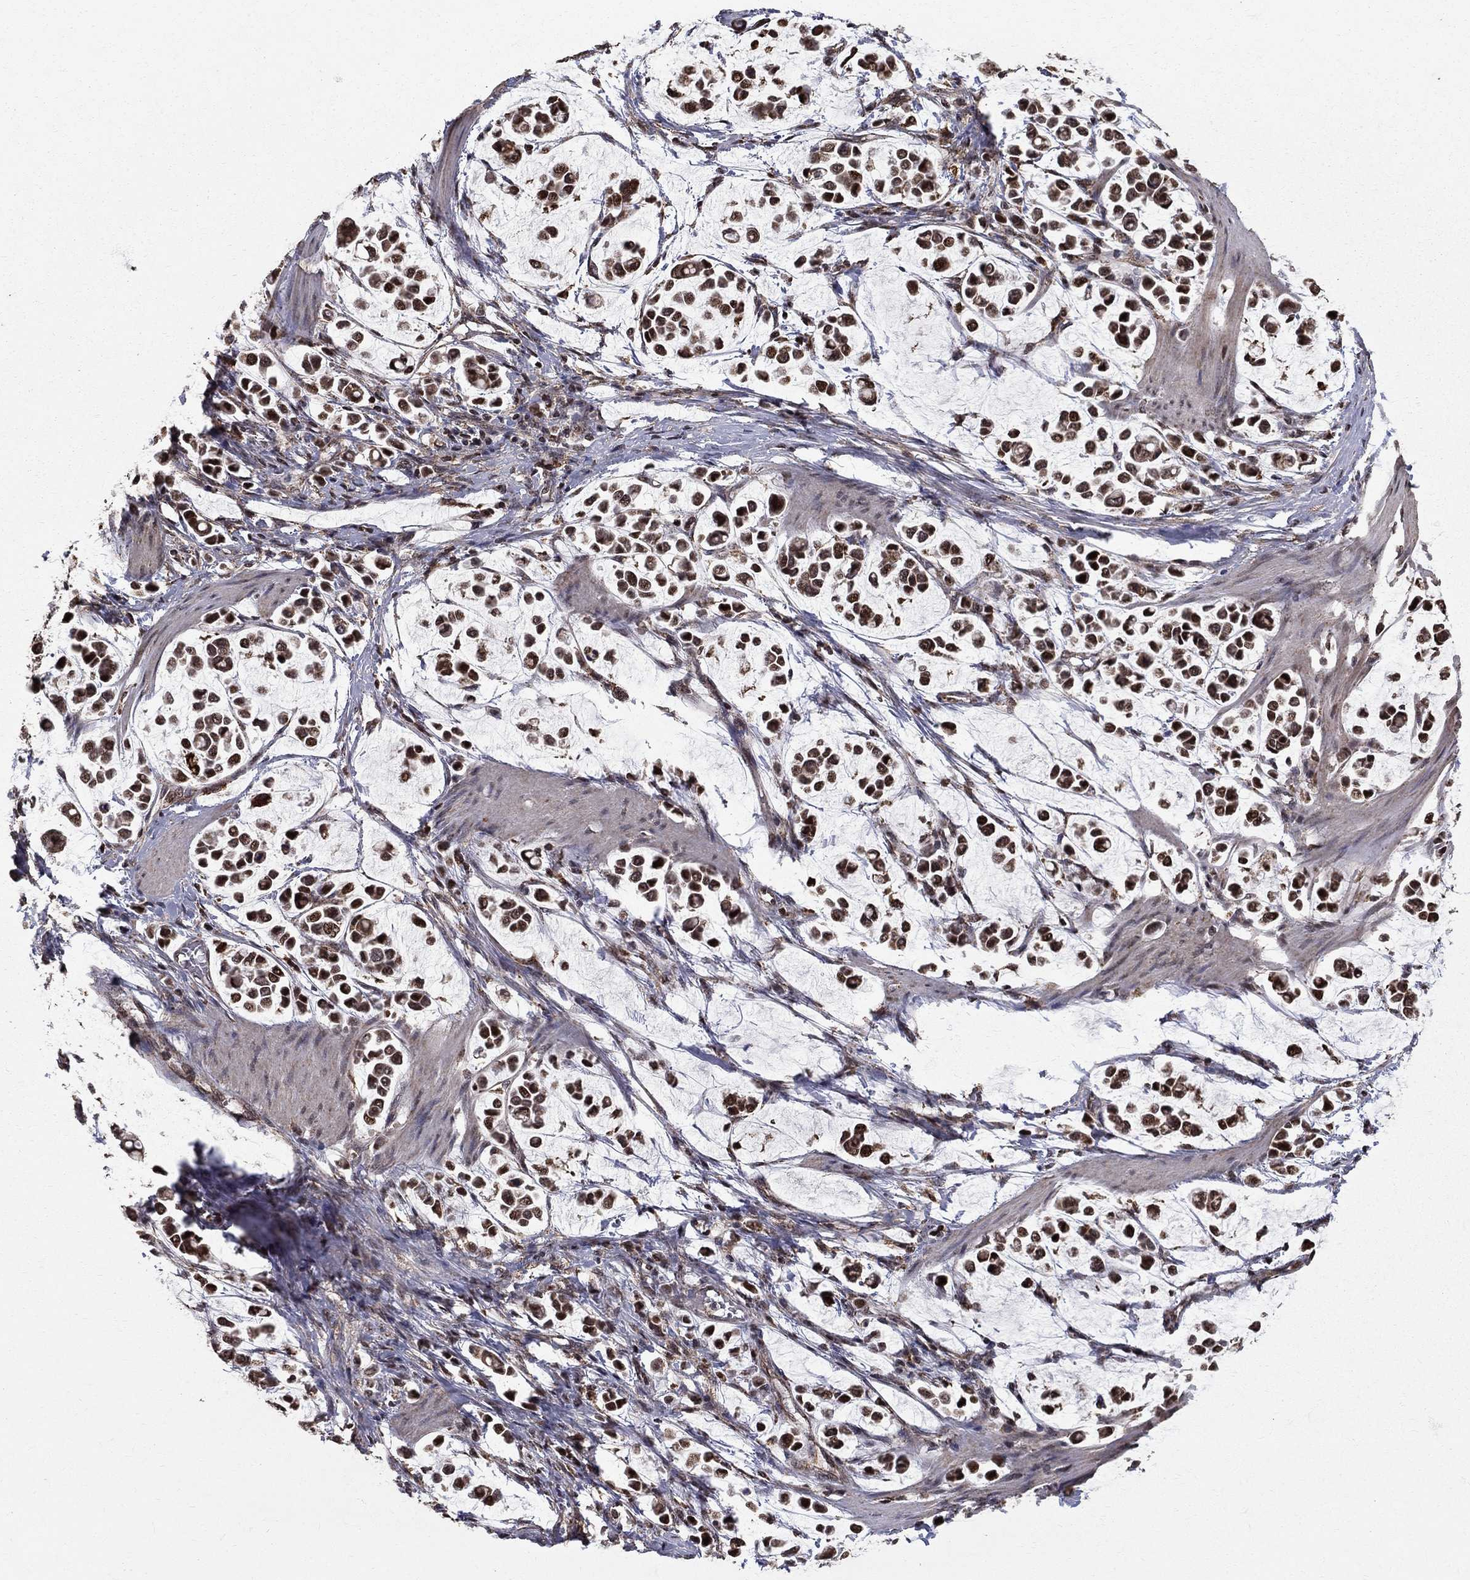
{"staining": {"intensity": "moderate", "quantity": ">75%", "location": "cytoplasmic/membranous"}, "tissue": "stomach cancer", "cell_type": "Tumor cells", "image_type": "cancer", "snomed": [{"axis": "morphology", "description": "Adenocarcinoma, NOS"}, {"axis": "topography", "description": "Stomach"}], "caption": "Tumor cells demonstrate medium levels of moderate cytoplasmic/membranous staining in approximately >75% of cells in human stomach cancer.", "gene": "ACOT13", "patient": {"sex": "male", "age": 82}}